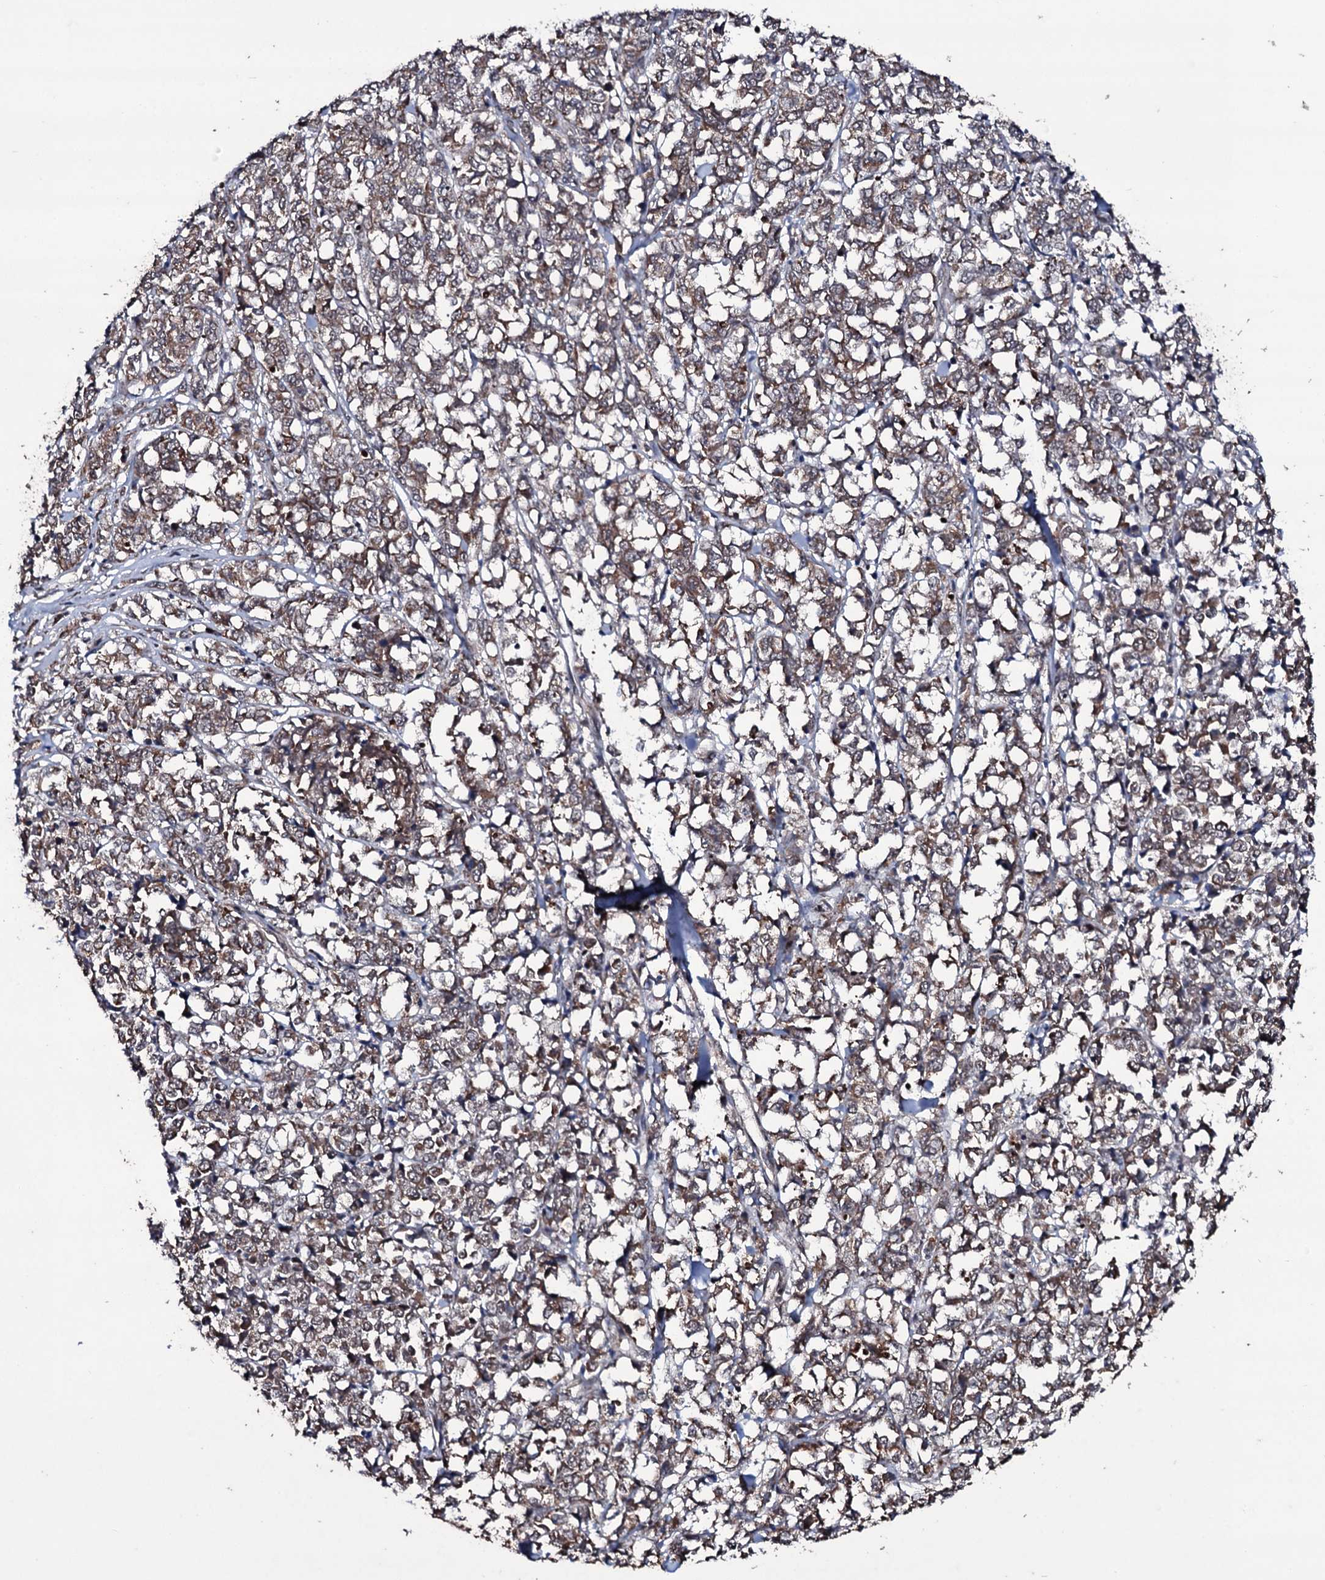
{"staining": {"intensity": "weak", "quantity": ">75%", "location": "cytoplasmic/membranous"}, "tissue": "melanoma", "cell_type": "Tumor cells", "image_type": "cancer", "snomed": [{"axis": "morphology", "description": "Malignant melanoma, NOS"}, {"axis": "topography", "description": "Skin"}], "caption": "Approximately >75% of tumor cells in melanoma reveal weak cytoplasmic/membranous protein staining as visualized by brown immunohistochemical staining.", "gene": "MRPS31", "patient": {"sex": "female", "age": 72}}